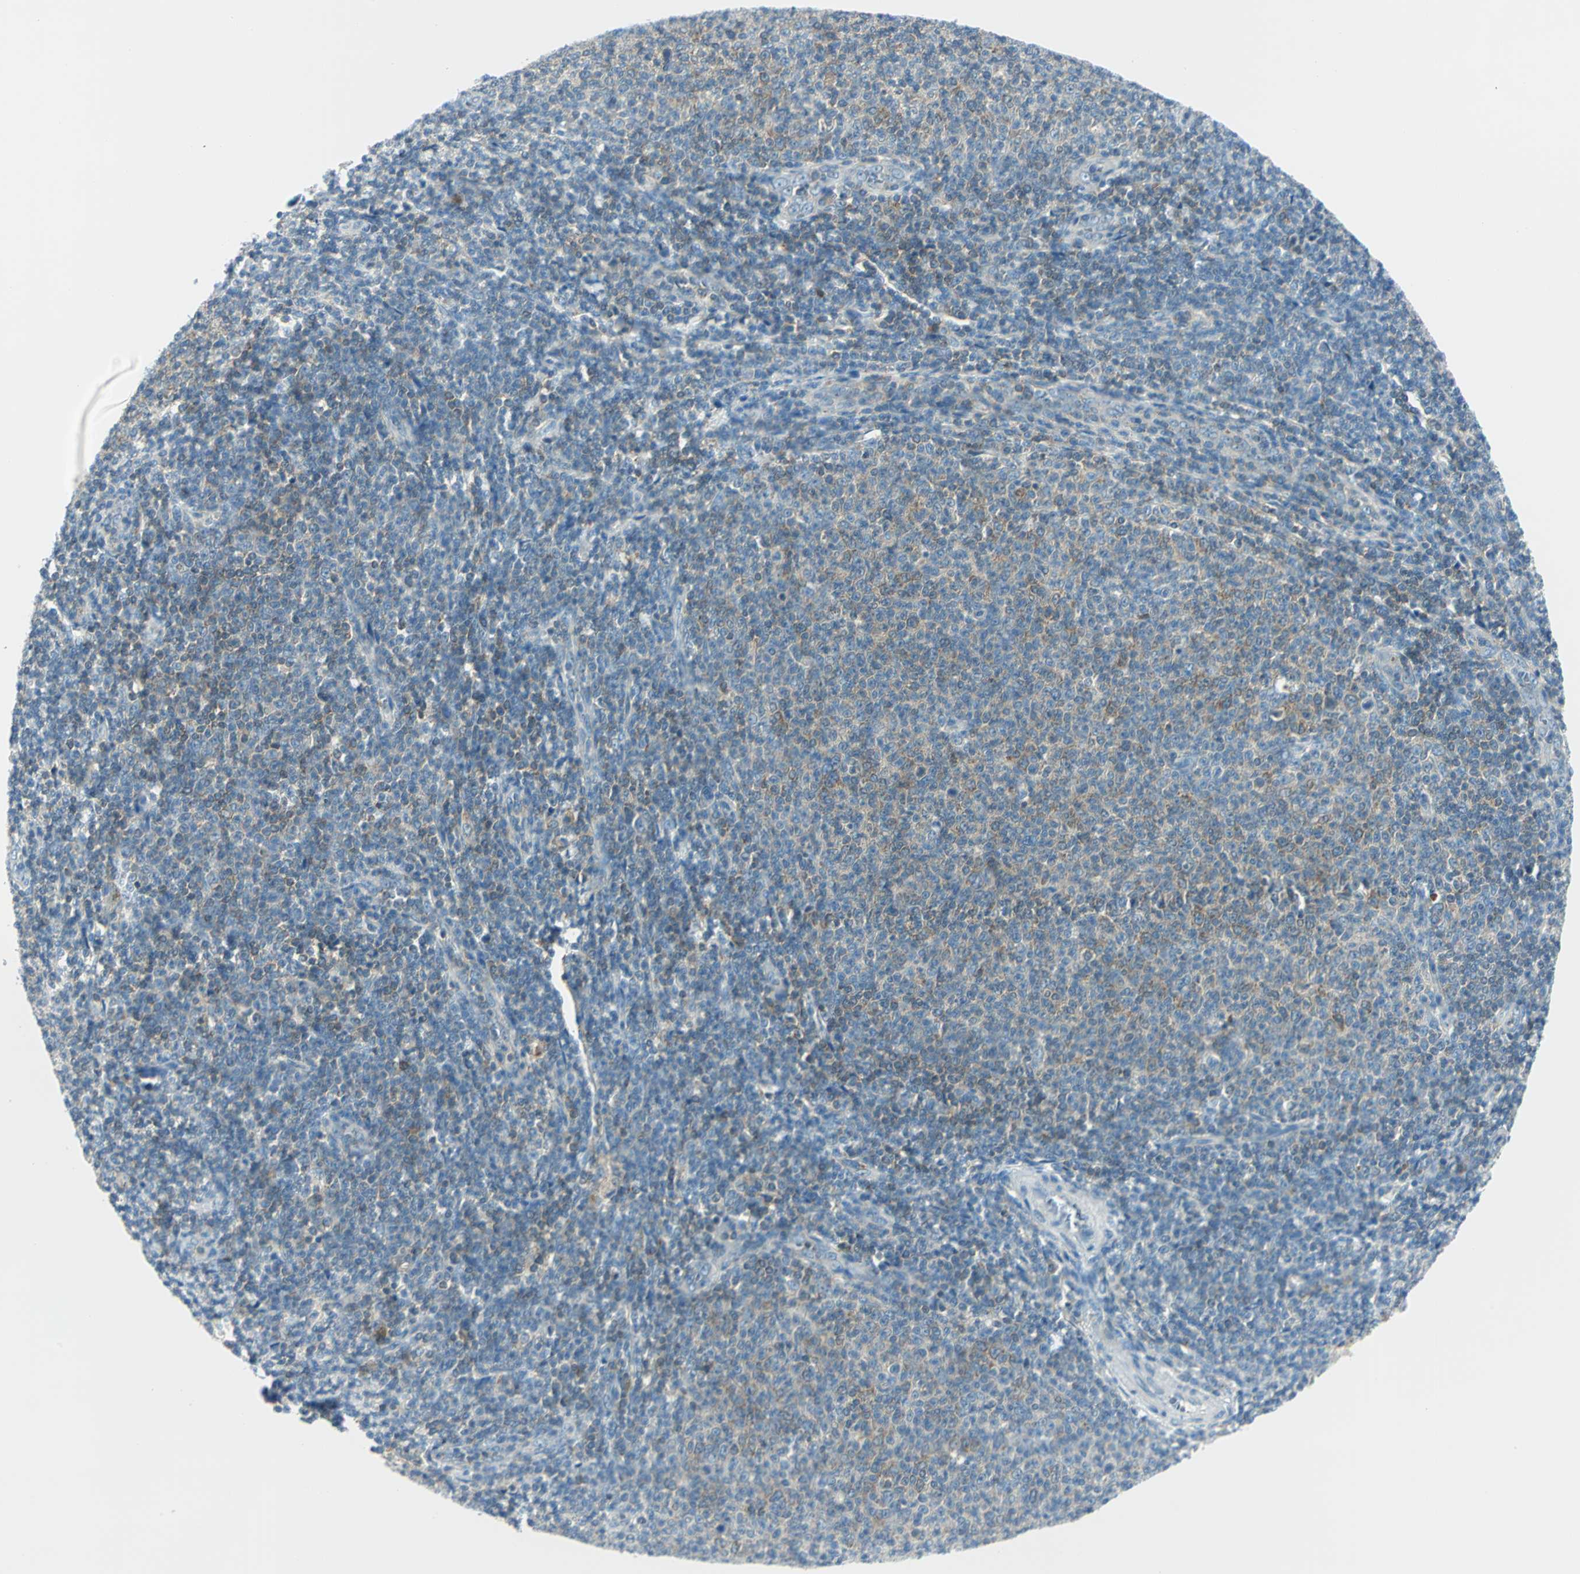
{"staining": {"intensity": "weak", "quantity": "<25%", "location": "cytoplasmic/membranous"}, "tissue": "lymphoma", "cell_type": "Tumor cells", "image_type": "cancer", "snomed": [{"axis": "morphology", "description": "Malignant lymphoma, non-Hodgkin's type, Low grade"}, {"axis": "topography", "description": "Lymph node"}], "caption": "DAB immunohistochemical staining of lymphoma exhibits no significant expression in tumor cells. (DAB immunohistochemistry with hematoxylin counter stain).", "gene": "ALDOA", "patient": {"sex": "male", "age": 66}}